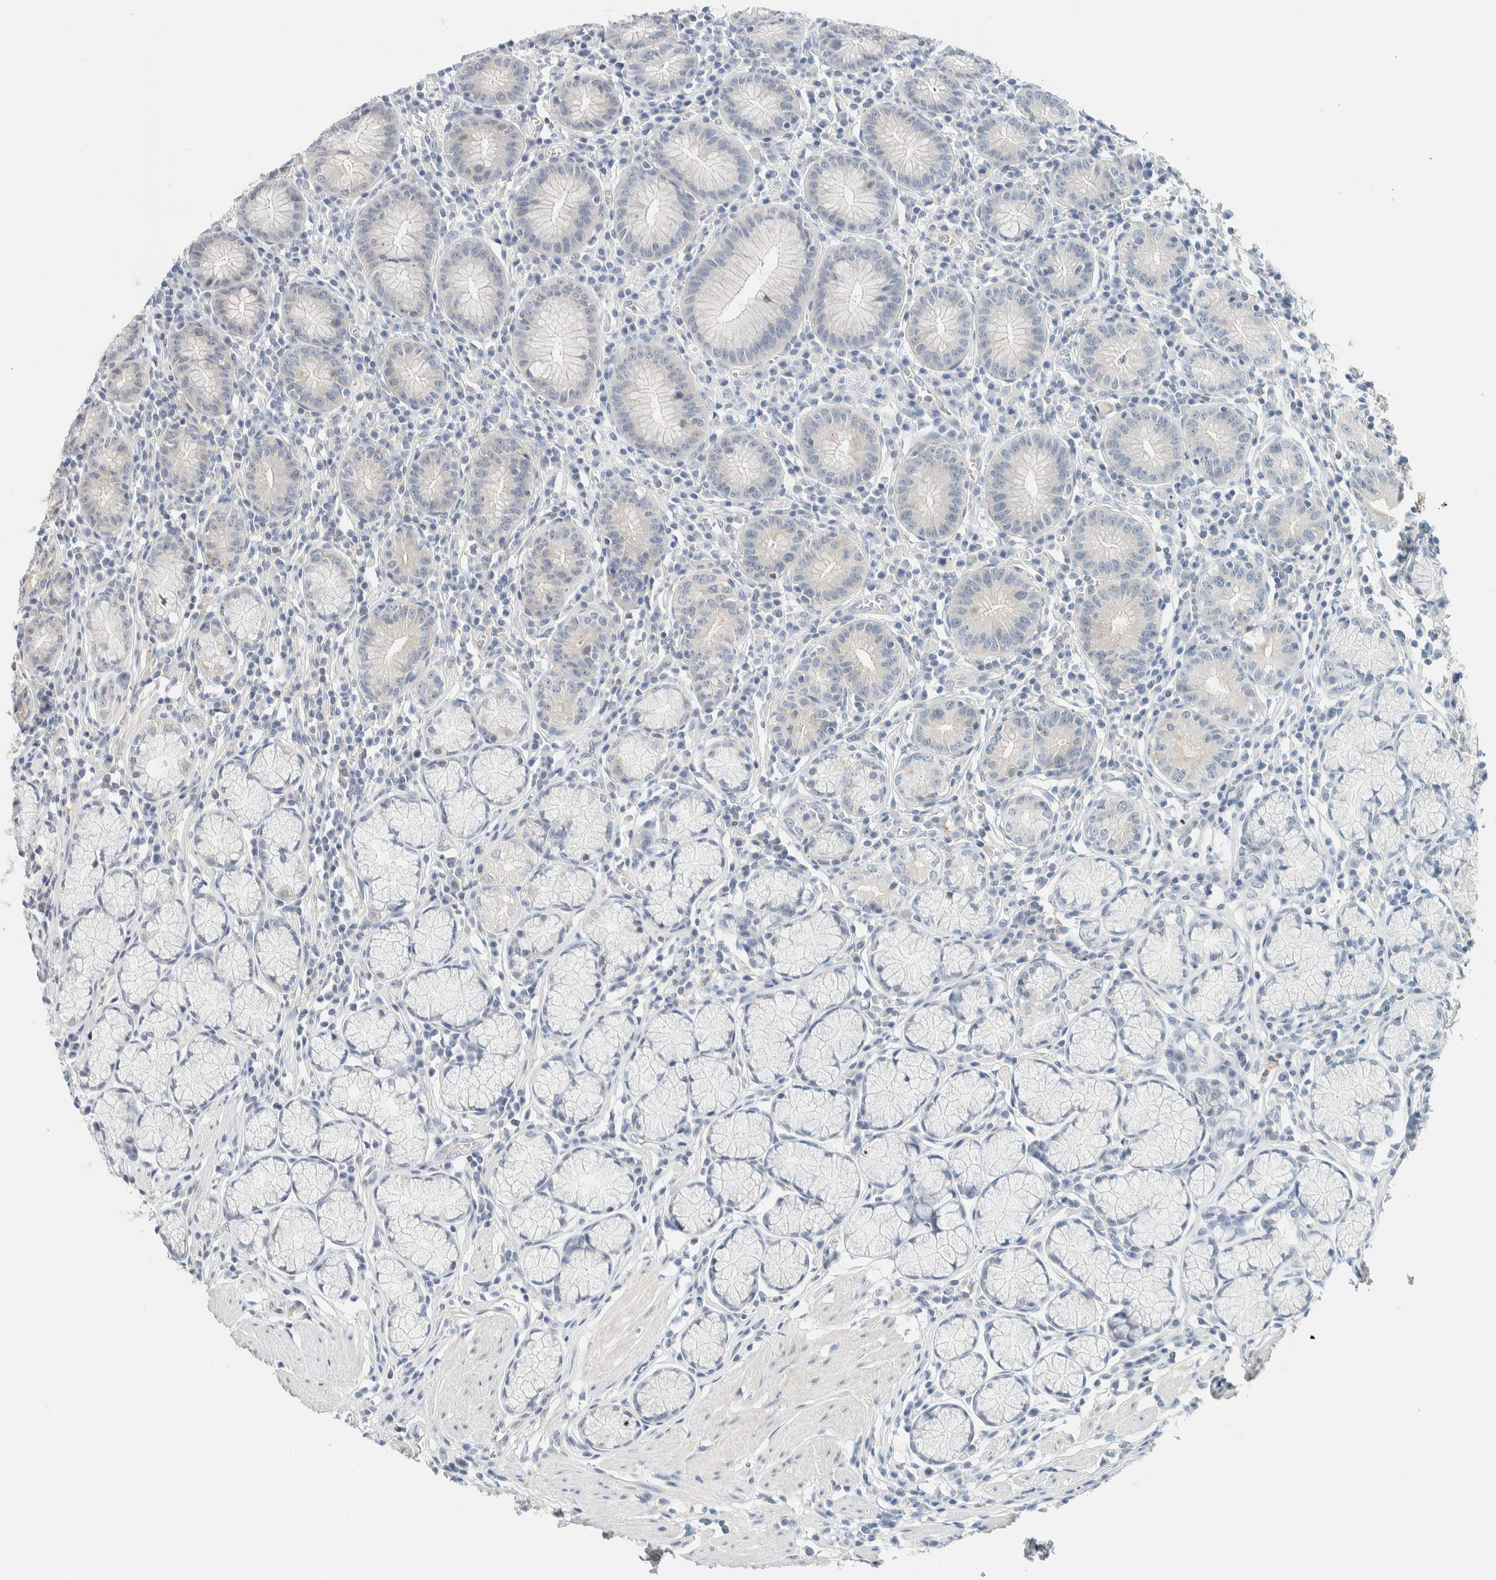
{"staining": {"intensity": "negative", "quantity": "none", "location": "none"}, "tissue": "stomach", "cell_type": "Glandular cells", "image_type": "normal", "snomed": [{"axis": "morphology", "description": "Normal tissue, NOS"}, {"axis": "topography", "description": "Stomach"}], "caption": "The image displays no significant expression in glandular cells of stomach.", "gene": "NDE1", "patient": {"sex": "male", "age": 55}}